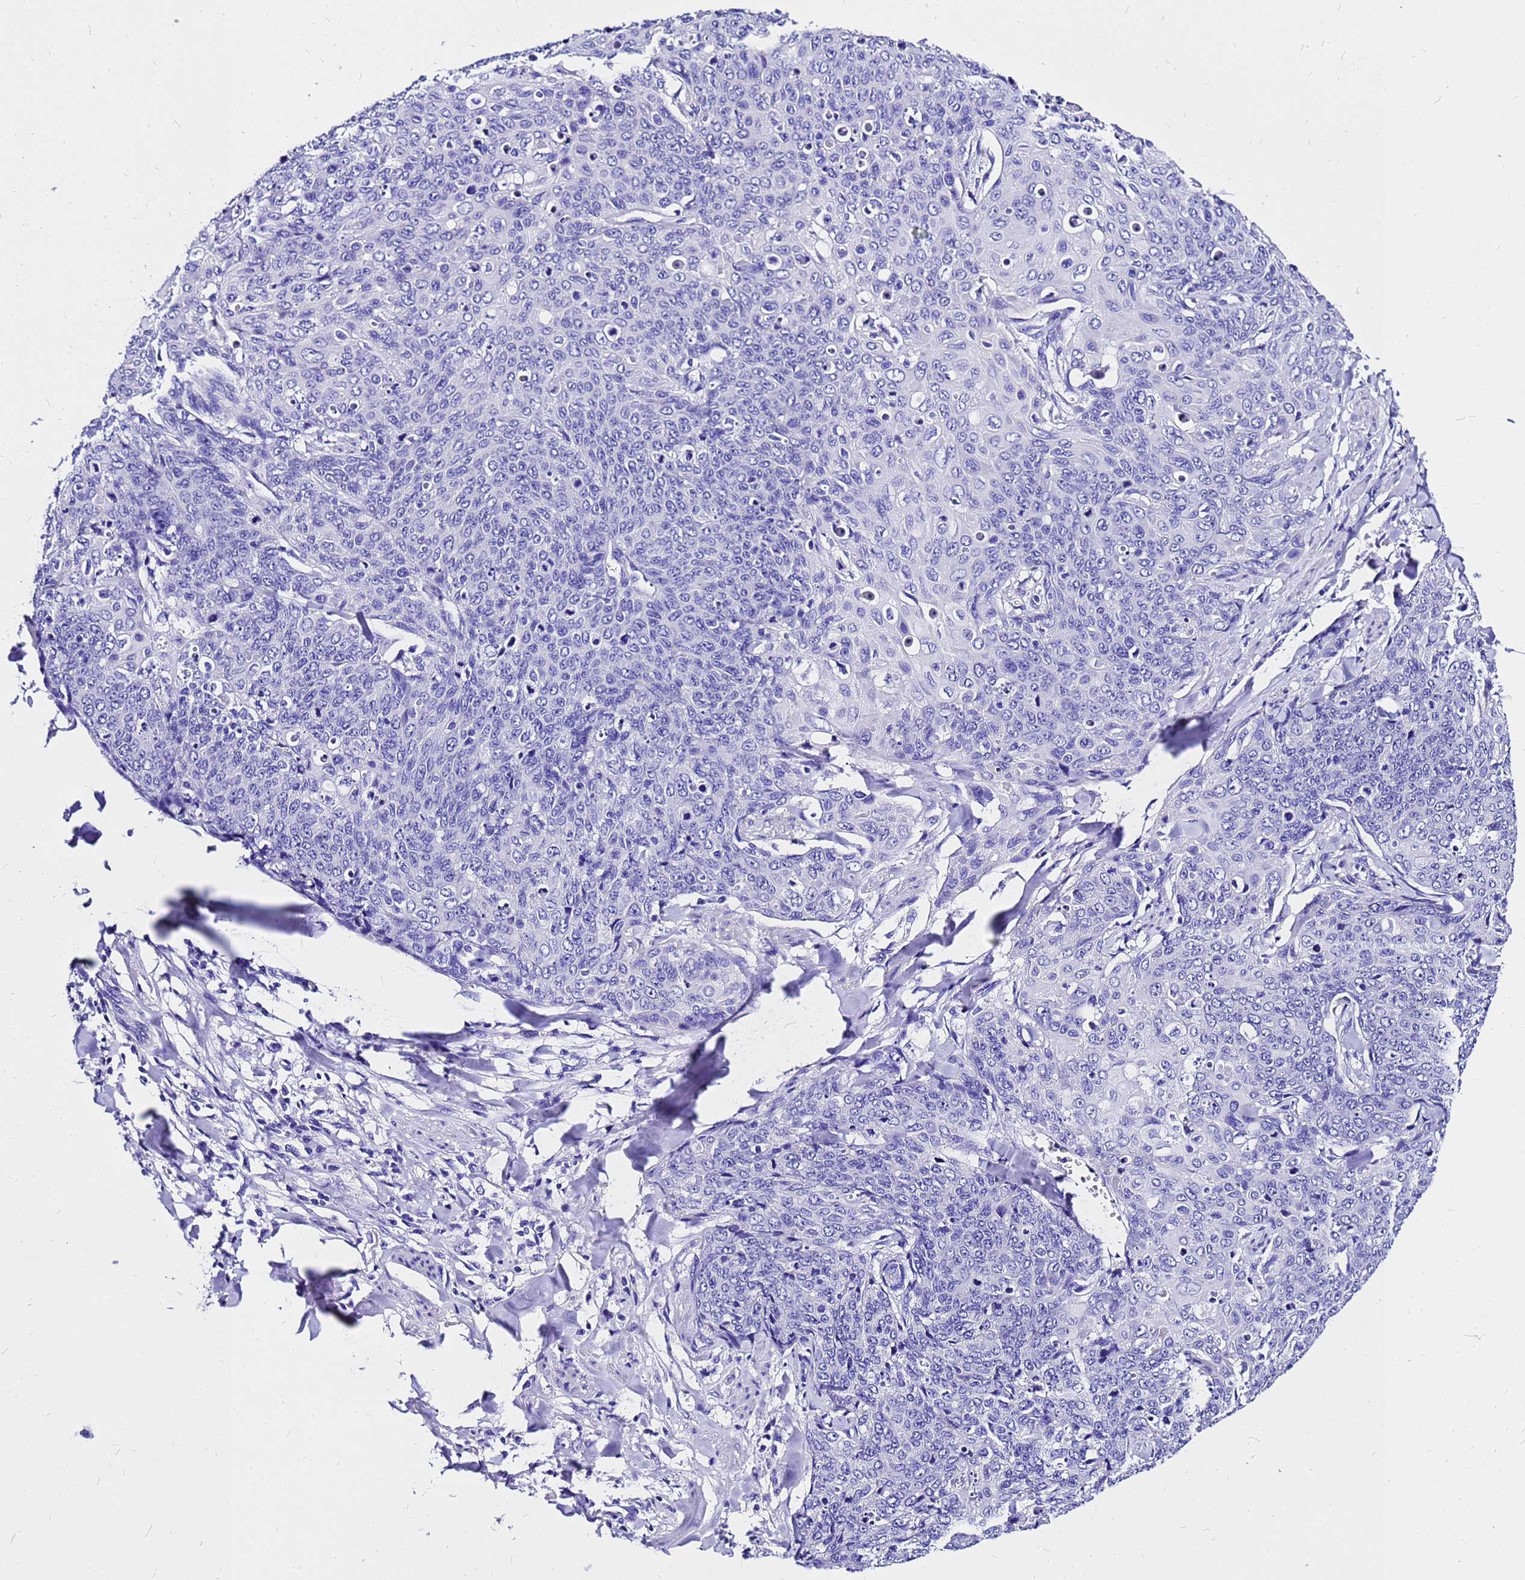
{"staining": {"intensity": "negative", "quantity": "none", "location": "none"}, "tissue": "skin cancer", "cell_type": "Tumor cells", "image_type": "cancer", "snomed": [{"axis": "morphology", "description": "Squamous cell carcinoma, NOS"}, {"axis": "topography", "description": "Skin"}, {"axis": "topography", "description": "Vulva"}], "caption": "Protein analysis of squamous cell carcinoma (skin) demonstrates no significant expression in tumor cells.", "gene": "HERC4", "patient": {"sex": "female", "age": 85}}